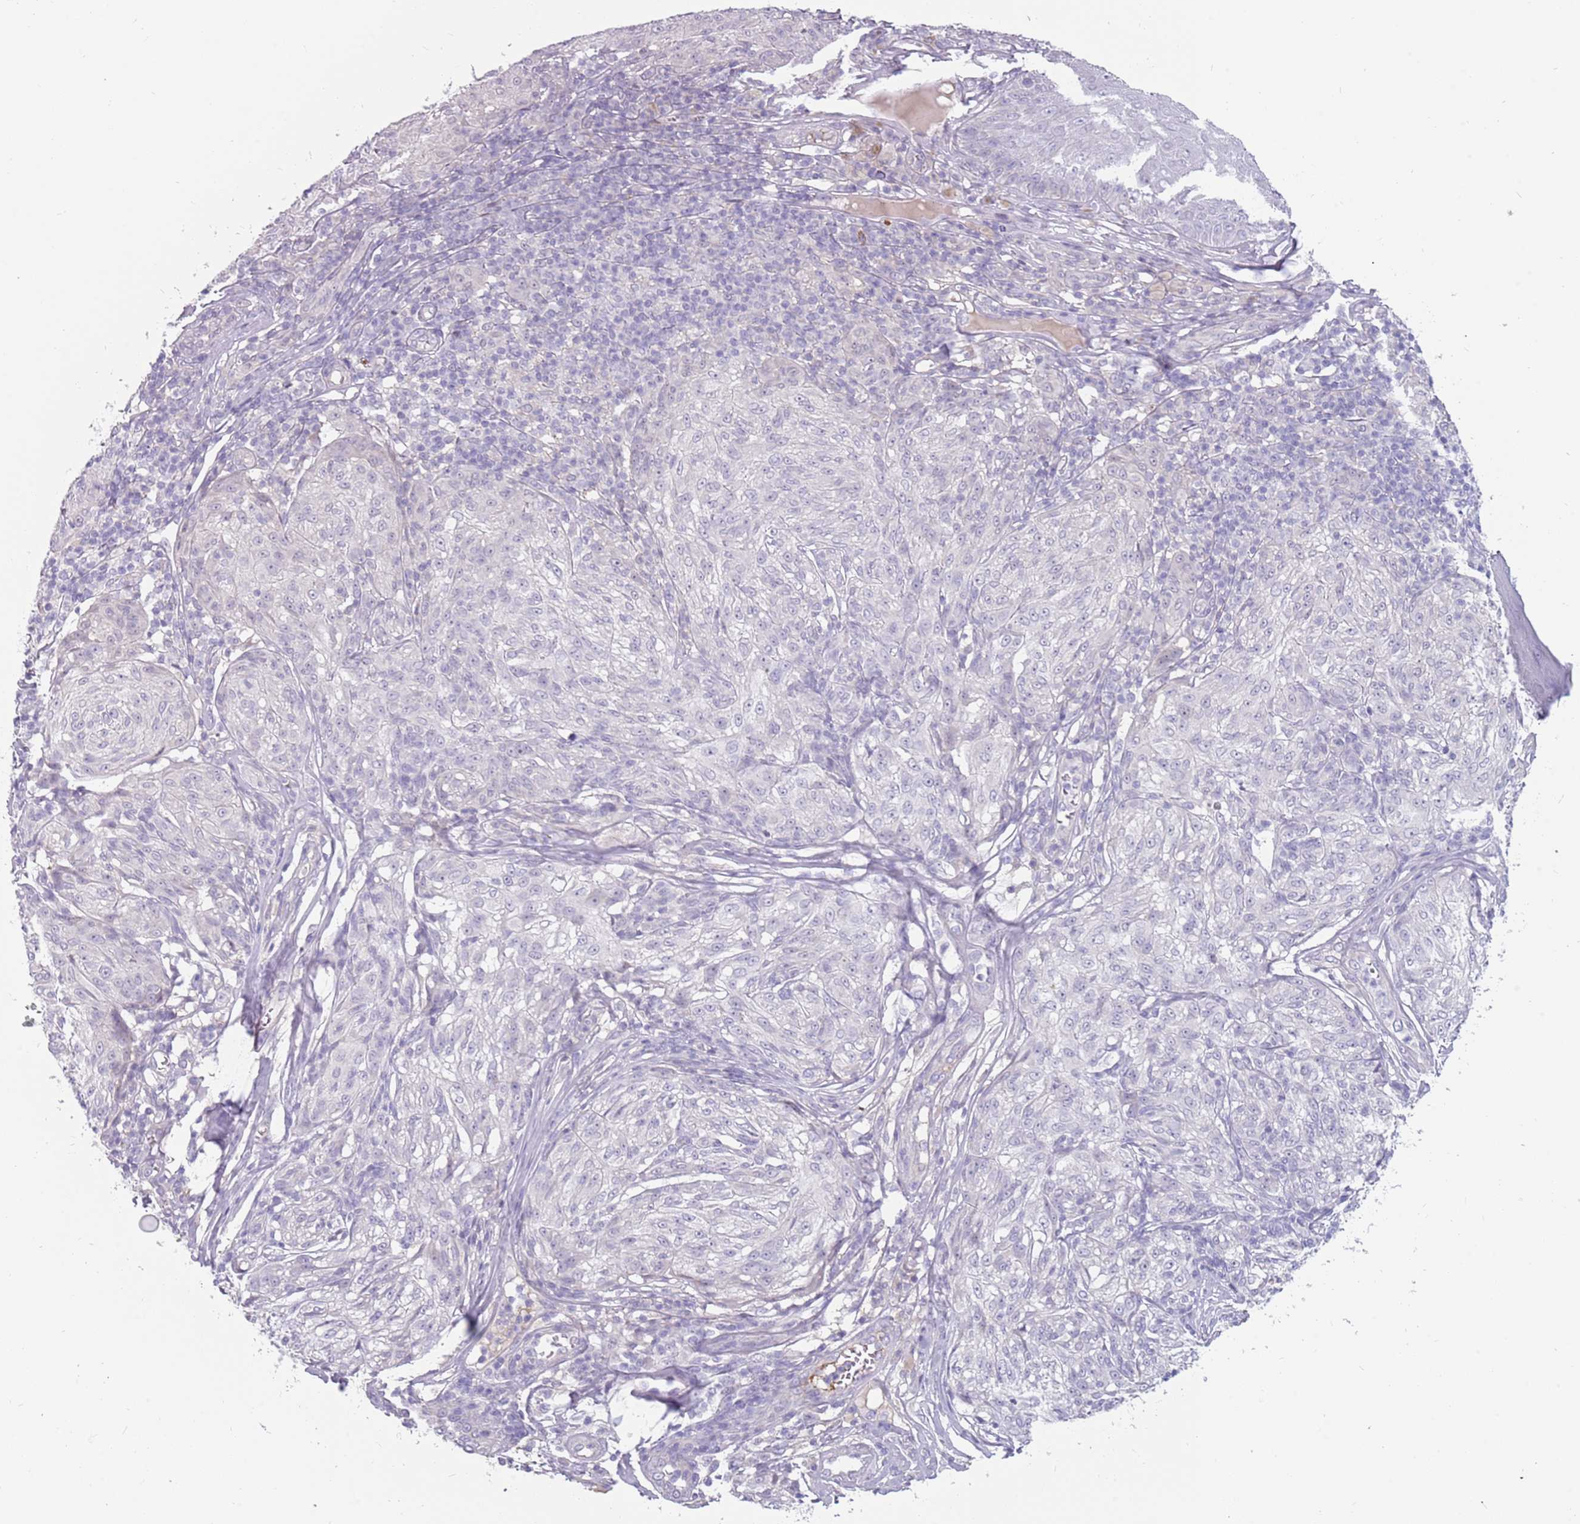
{"staining": {"intensity": "negative", "quantity": "none", "location": "none"}, "tissue": "melanoma", "cell_type": "Tumor cells", "image_type": "cancer", "snomed": [{"axis": "morphology", "description": "Malignant melanoma, NOS"}, {"axis": "topography", "description": "Skin"}], "caption": "Protein analysis of melanoma shows no significant staining in tumor cells.", "gene": "DDX4", "patient": {"sex": "female", "age": 63}}